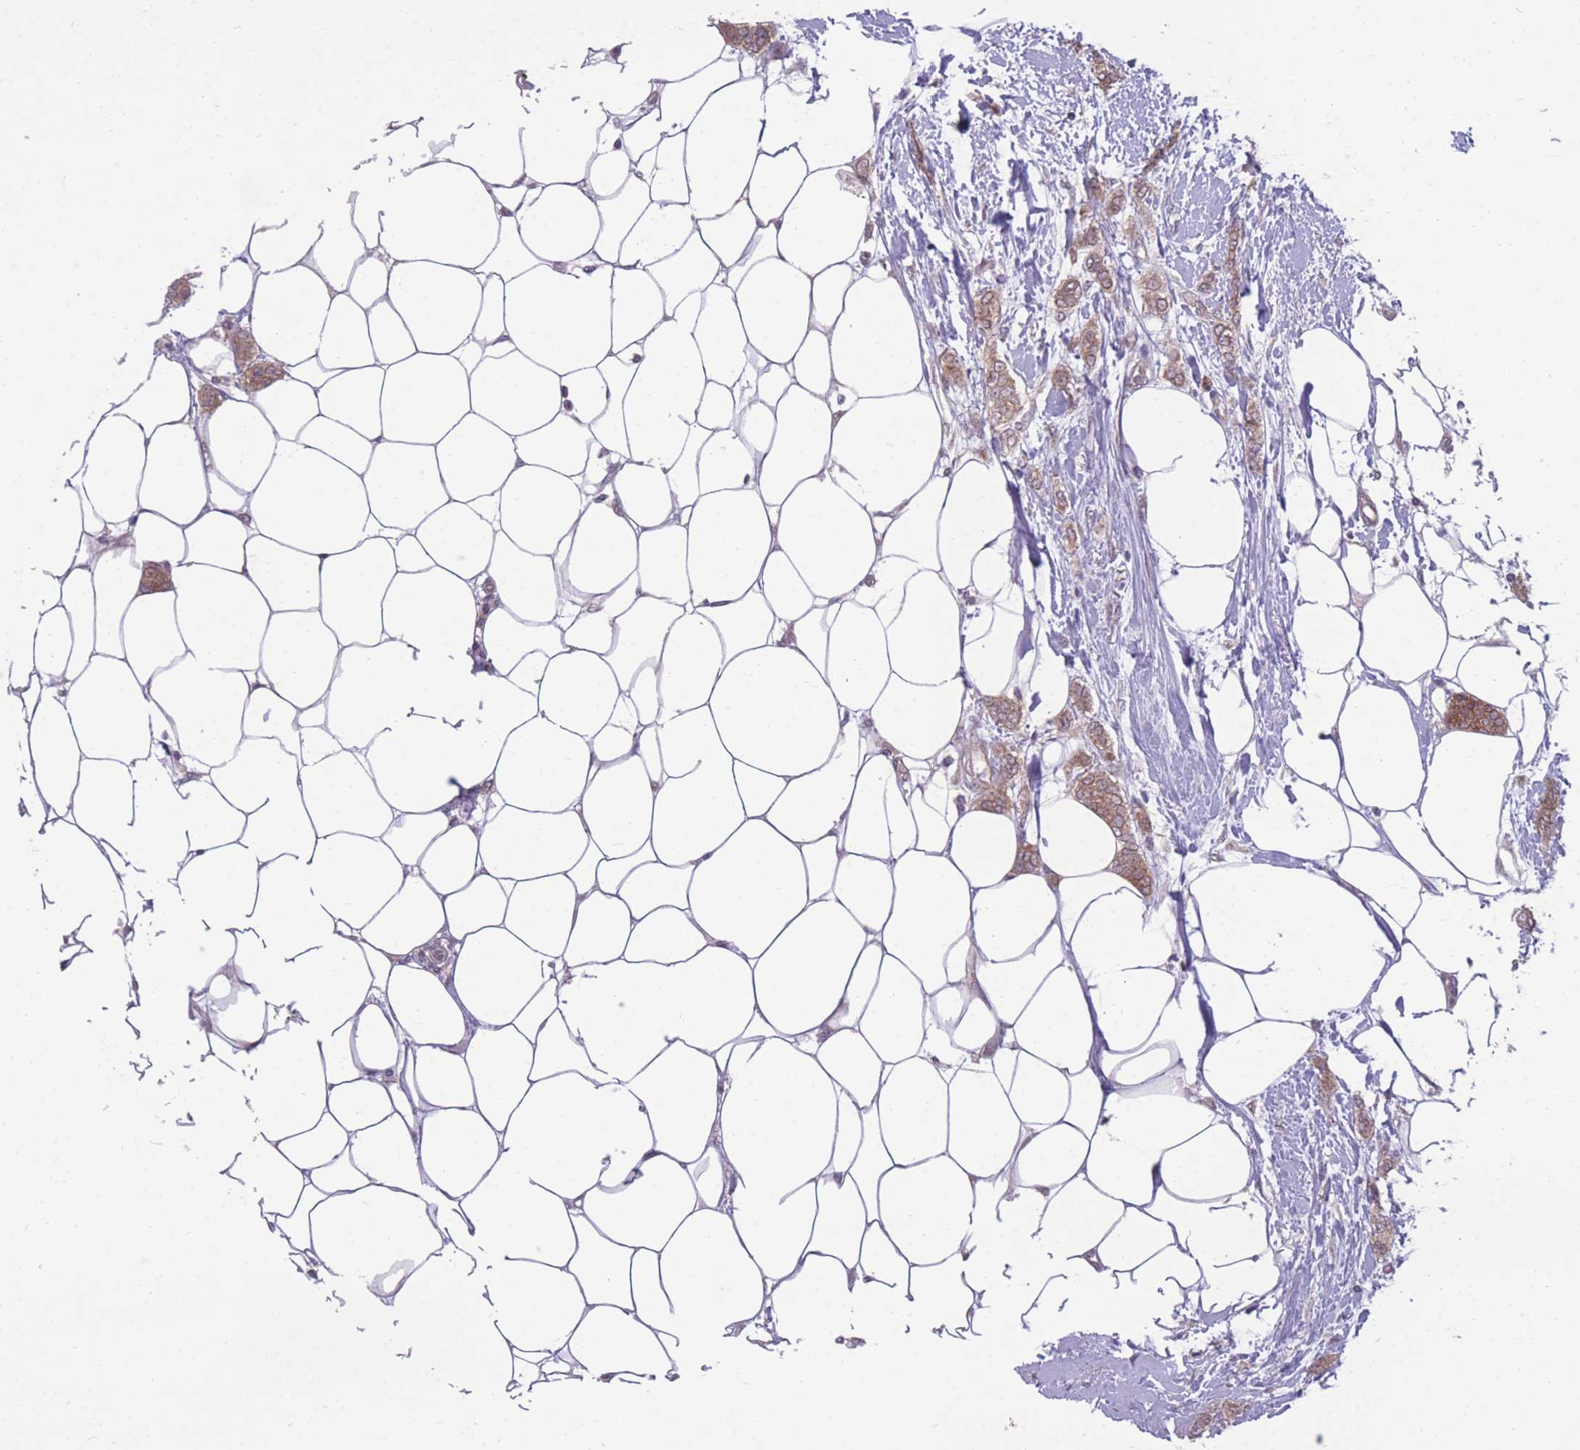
{"staining": {"intensity": "moderate", "quantity": ">75%", "location": "cytoplasmic/membranous"}, "tissue": "breast cancer", "cell_type": "Tumor cells", "image_type": "cancer", "snomed": [{"axis": "morphology", "description": "Duct carcinoma"}, {"axis": "topography", "description": "Breast"}], "caption": "Immunohistochemical staining of intraductal carcinoma (breast) reveals medium levels of moderate cytoplasmic/membranous staining in approximately >75% of tumor cells. The staining was performed using DAB (3,3'-diaminobenzidine), with brown indicating positive protein expression. Nuclei are stained blue with hematoxylin.", "gene": "RIC8A", "patient": {"sex": "female", "age": 72}}